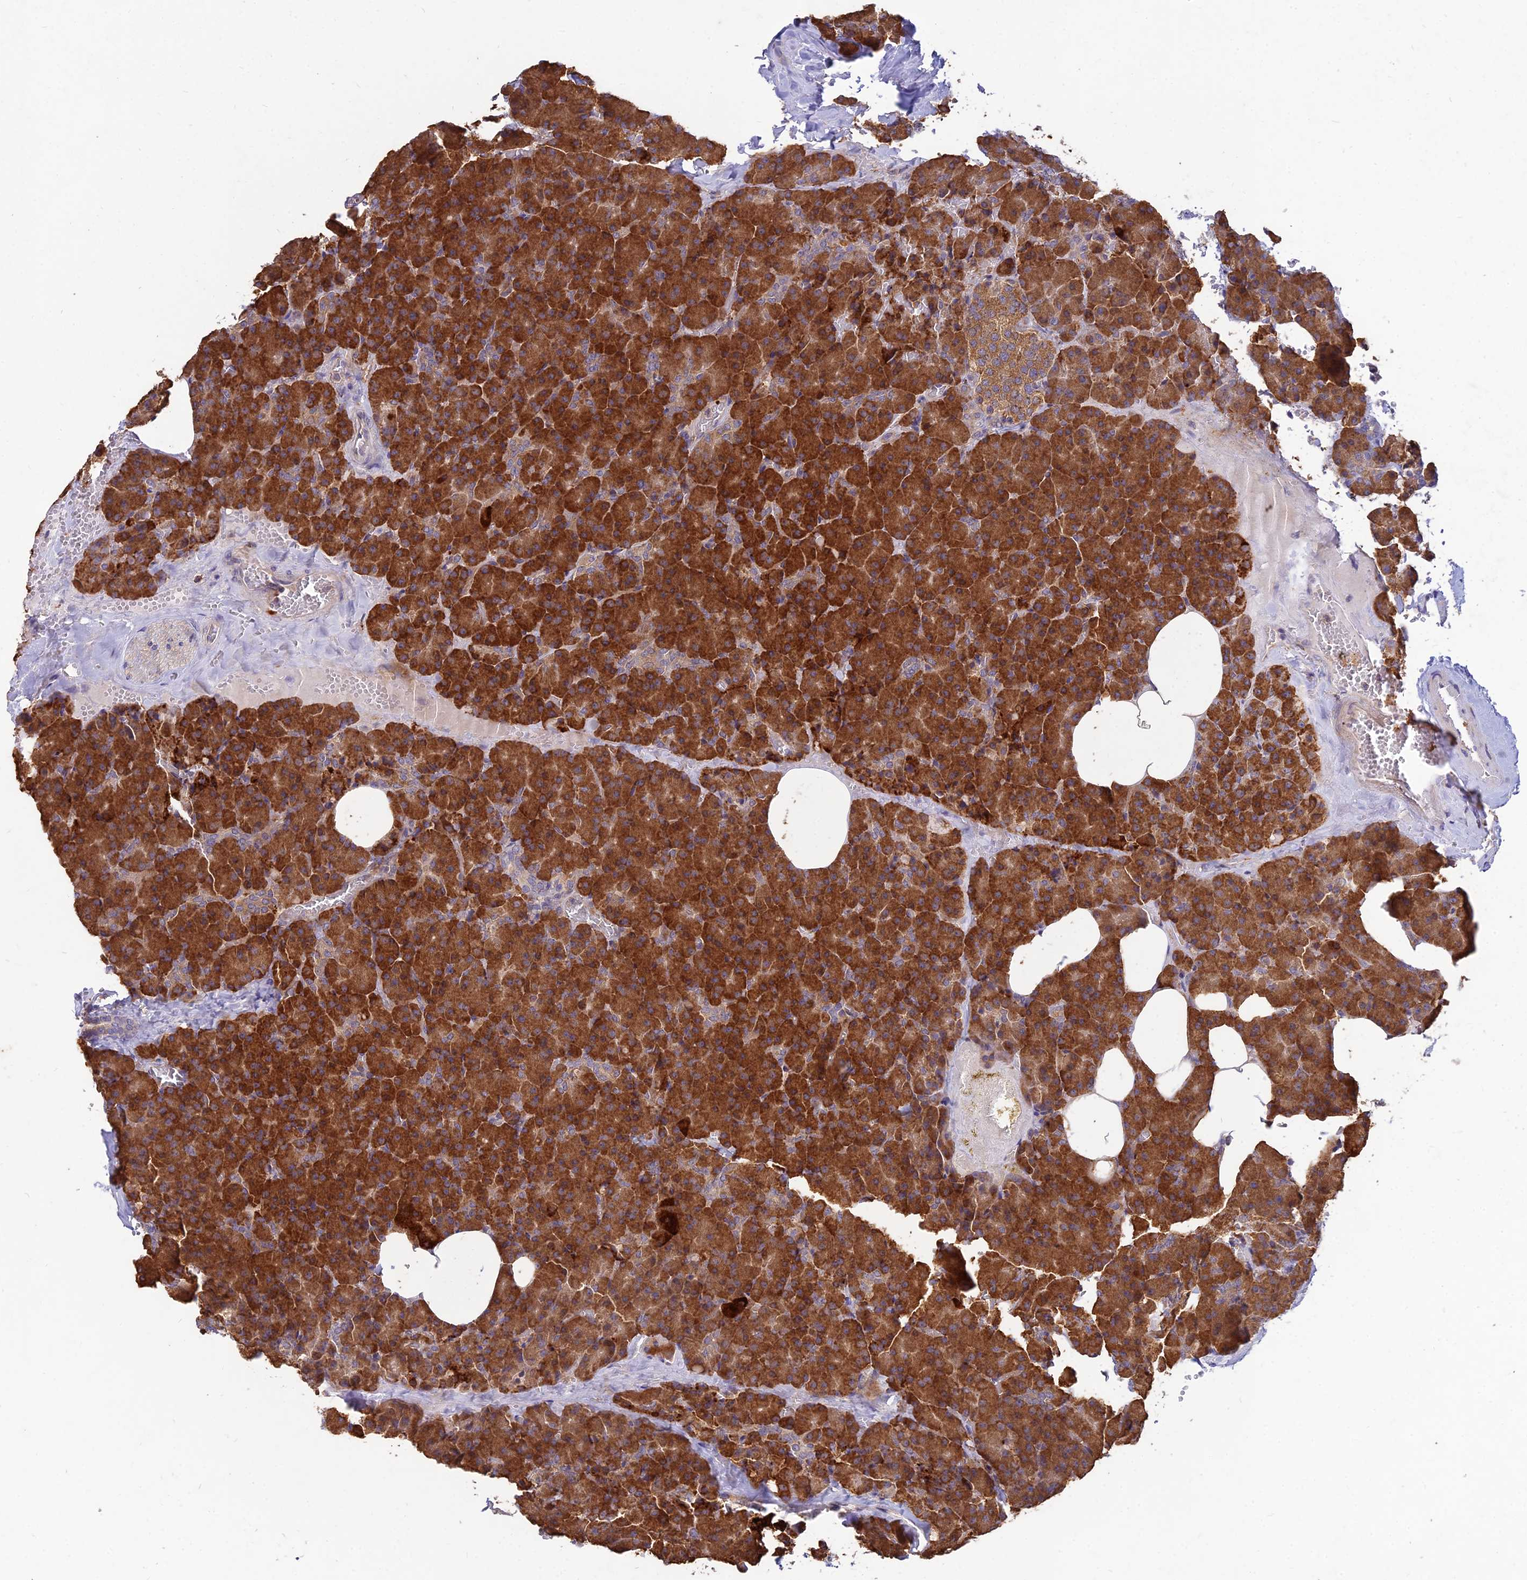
{"staining": {"intensity": "strong", "quantity": ">75%", "location": "cytoplasmic/membranous"}, "tissue": "pancreas", "cell_type": "Exocrine glandular cells", "image_type": "normal", "snomed": [{"axis": "morphology", "description": "Normal tissue, NOS"}, {"axis": "morphology", "description": "Carcinoid, malignant, NOS"}, {"axis": "topography", "description": "Pancreas"}], "caption": "Immunohistochemistry image of benign pancreas stained for a protein (brown), which displays high levels of strong cytoplasmic/membranous expression in approximately >75% of exocrine glandular cells.", "gene": "NXNL2", "patient": {"sex": "female", "age": 35}}